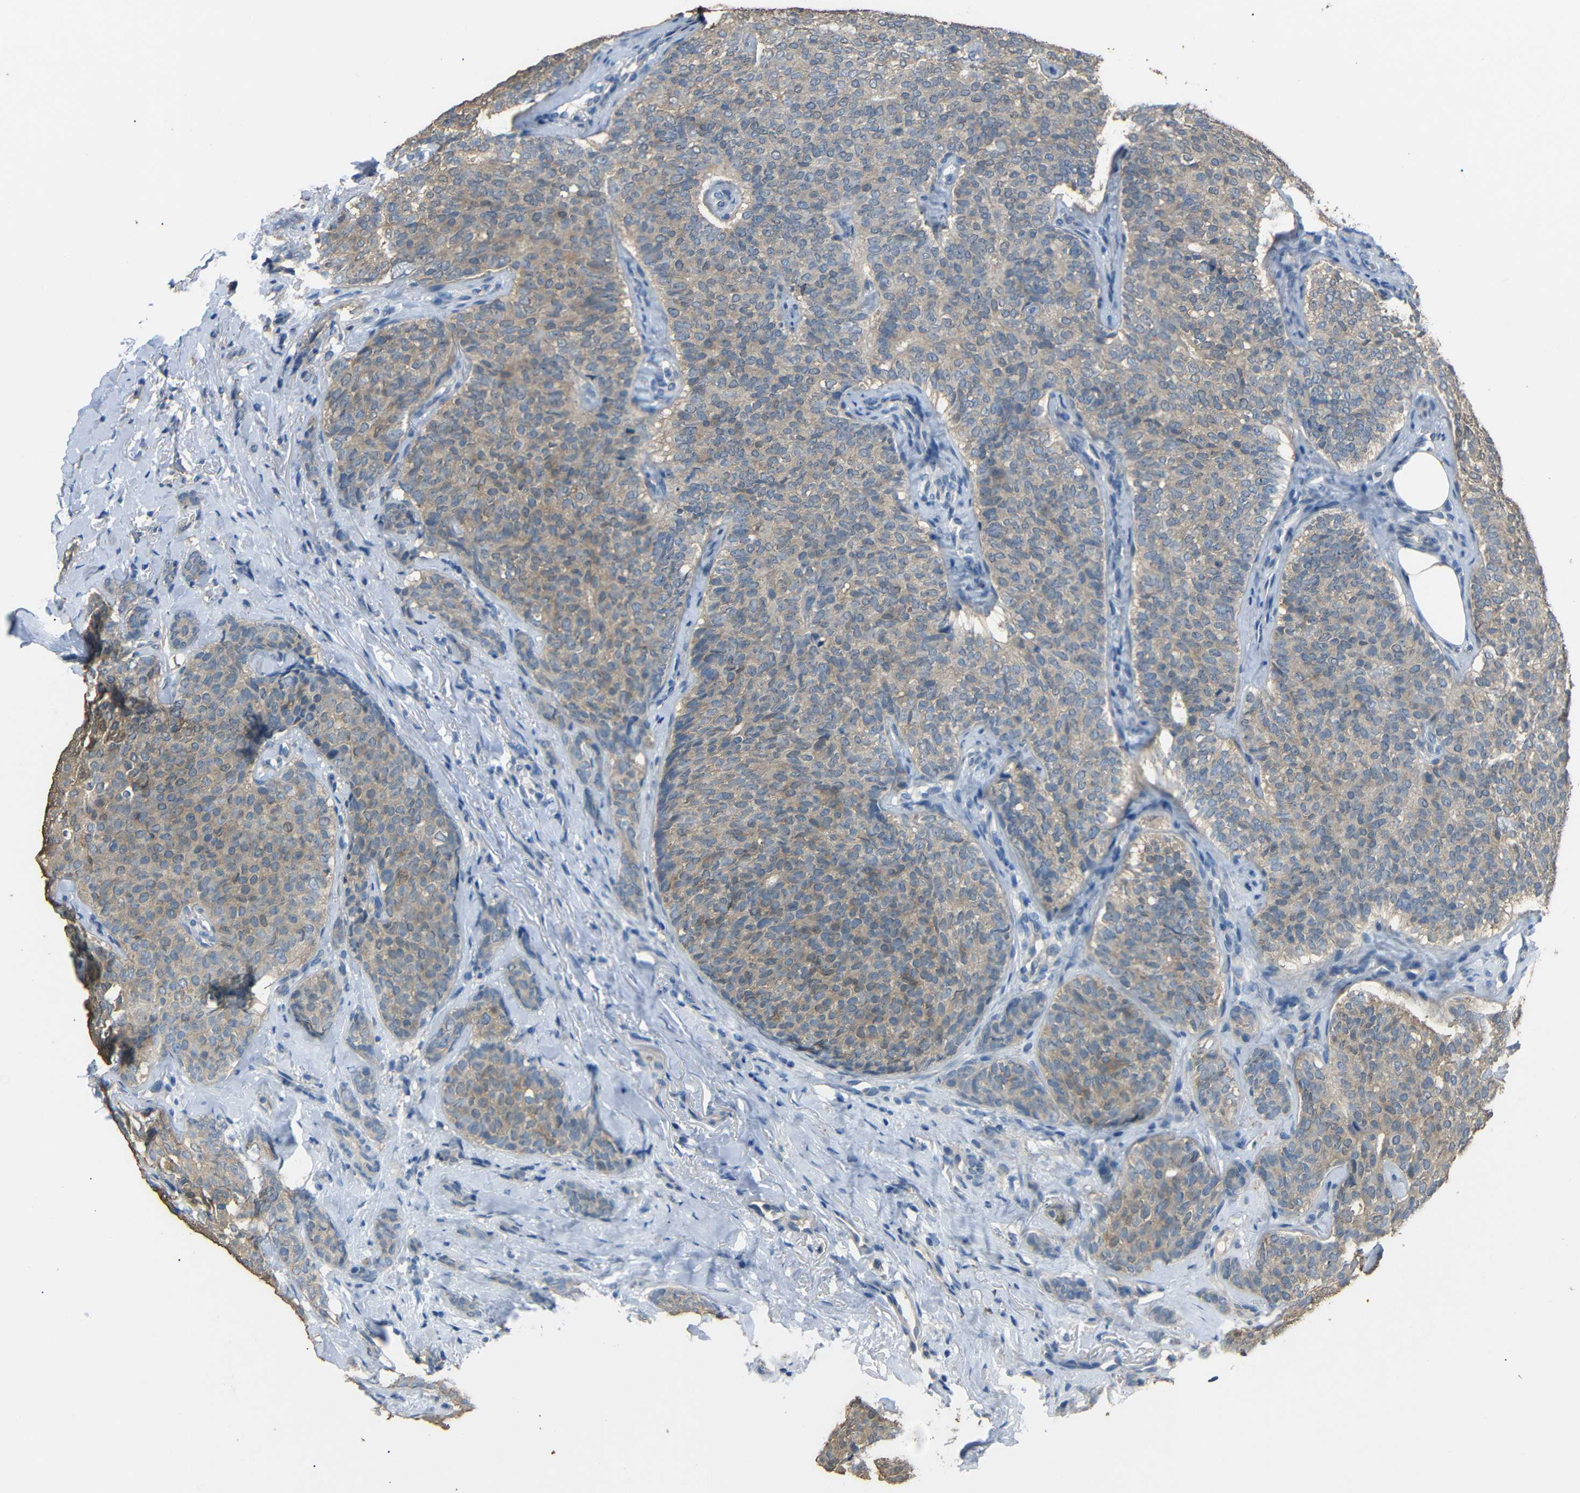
{"staining": {"intensity": "weak", "quantity": ">75%", "location": "cytoplasmic/membranous"}, "tissue": "breast cancer", "cell_type": "Tumor cells", "image_type": "cancer", "snomed": [{"axis": "morphology", "description": "Lobular carcinoma"}, {"axis": "topography", "description": "Skin"}, {"axis": "topography", "description": "Breast"}], "caption": "Weak cytoplasmic/membranous protein expression is identified in approximately >75% of tumor cells in breast lobular carcinoma.", "gene": "C6orf89", "patient": {"sex": "female", "age": 46}}